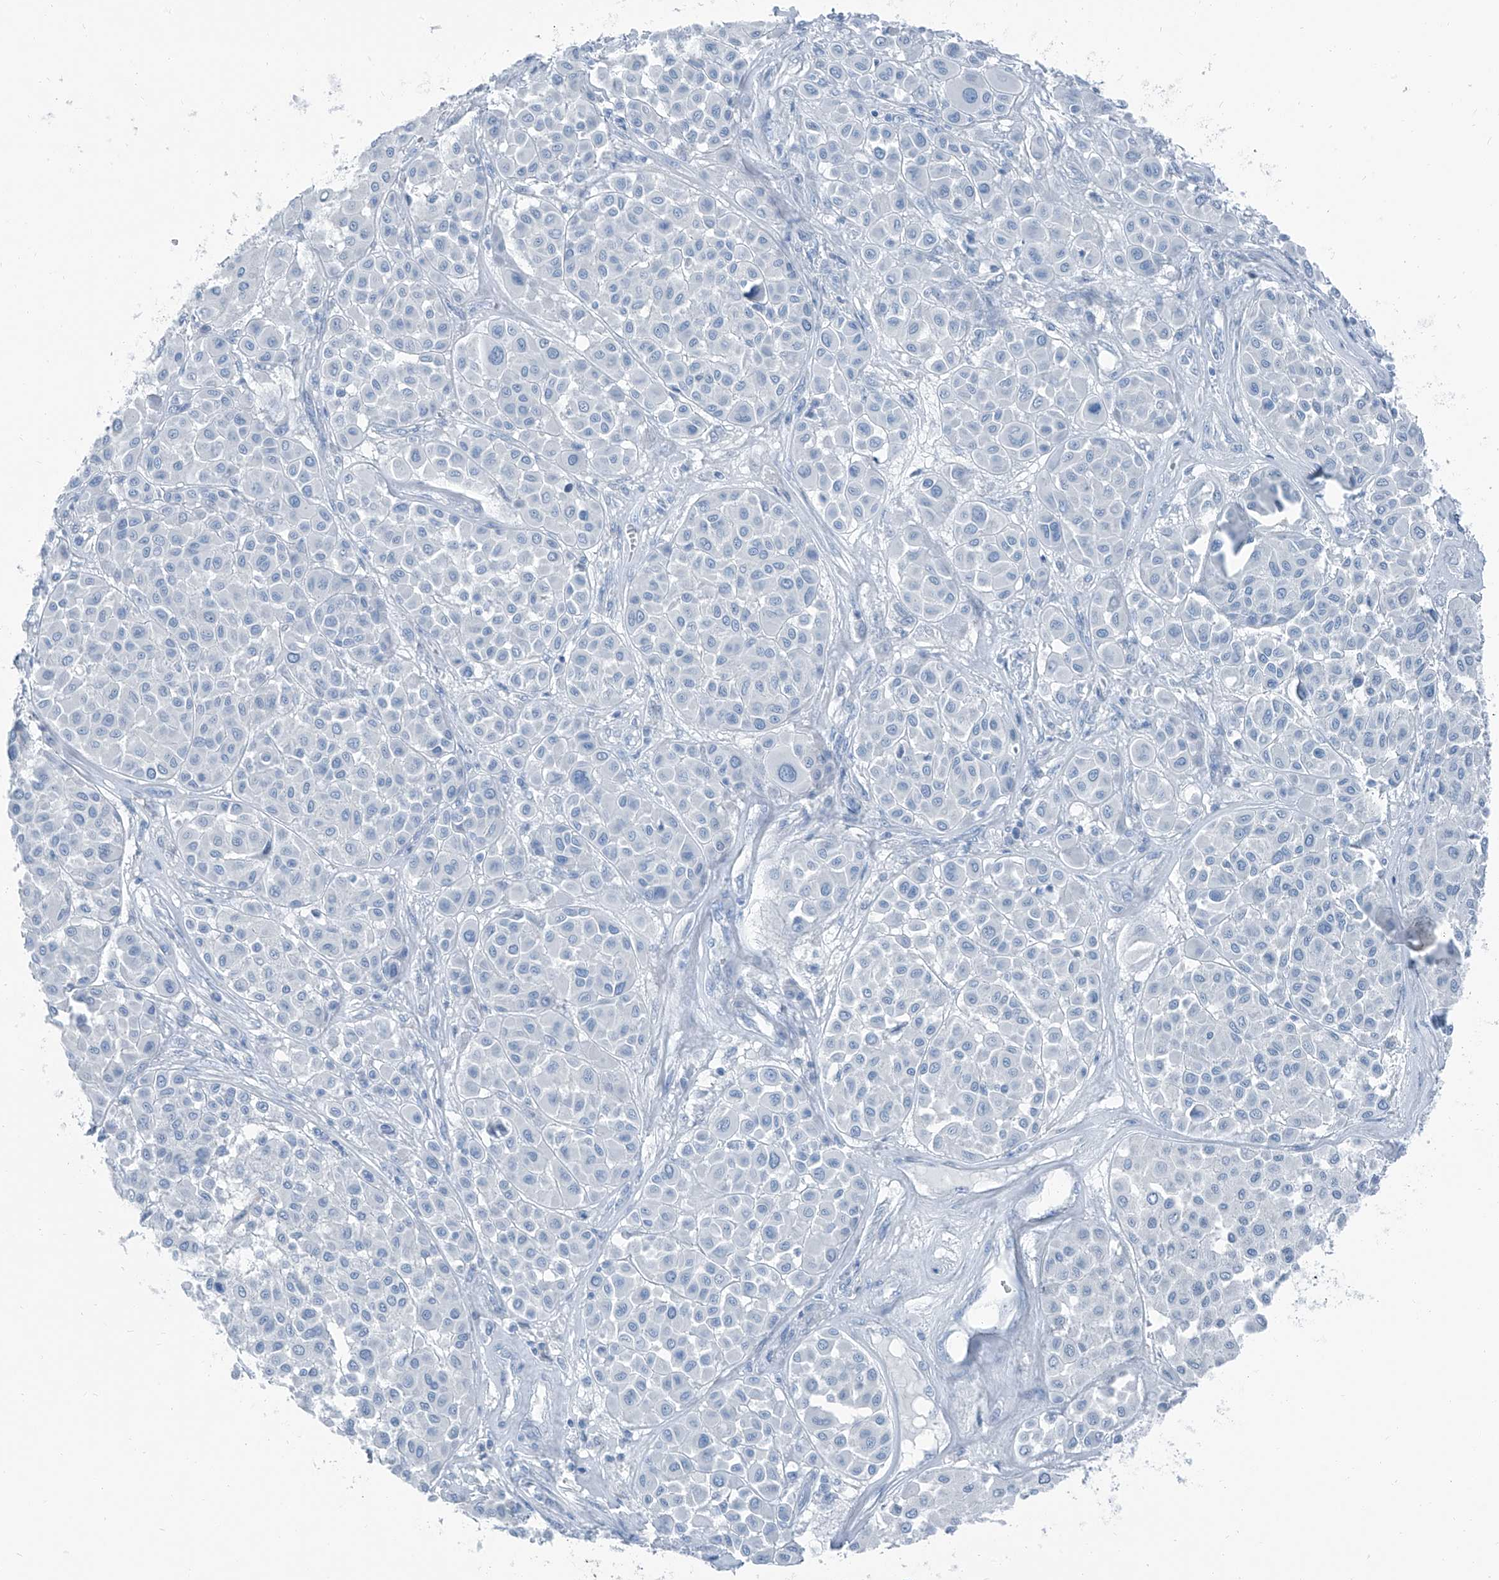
{"staining": {"intensity": "negative", "quantity": "none", "location": "none"}, "tissue": "melanoma", "cell_type": "Tumor cells", "image_type": "cancer", "snomed": [{"axis": "morphology", "description": "Malignant melanoma, Metastatic site"}, {"axis": "topography", "description": "Soft tissue"}], "caption": "Melanoma stained for a protein using IHC exhibits no positivity tumor cells.", "gene": "RGN", "patient": {"sex": "male", "age": 41}}